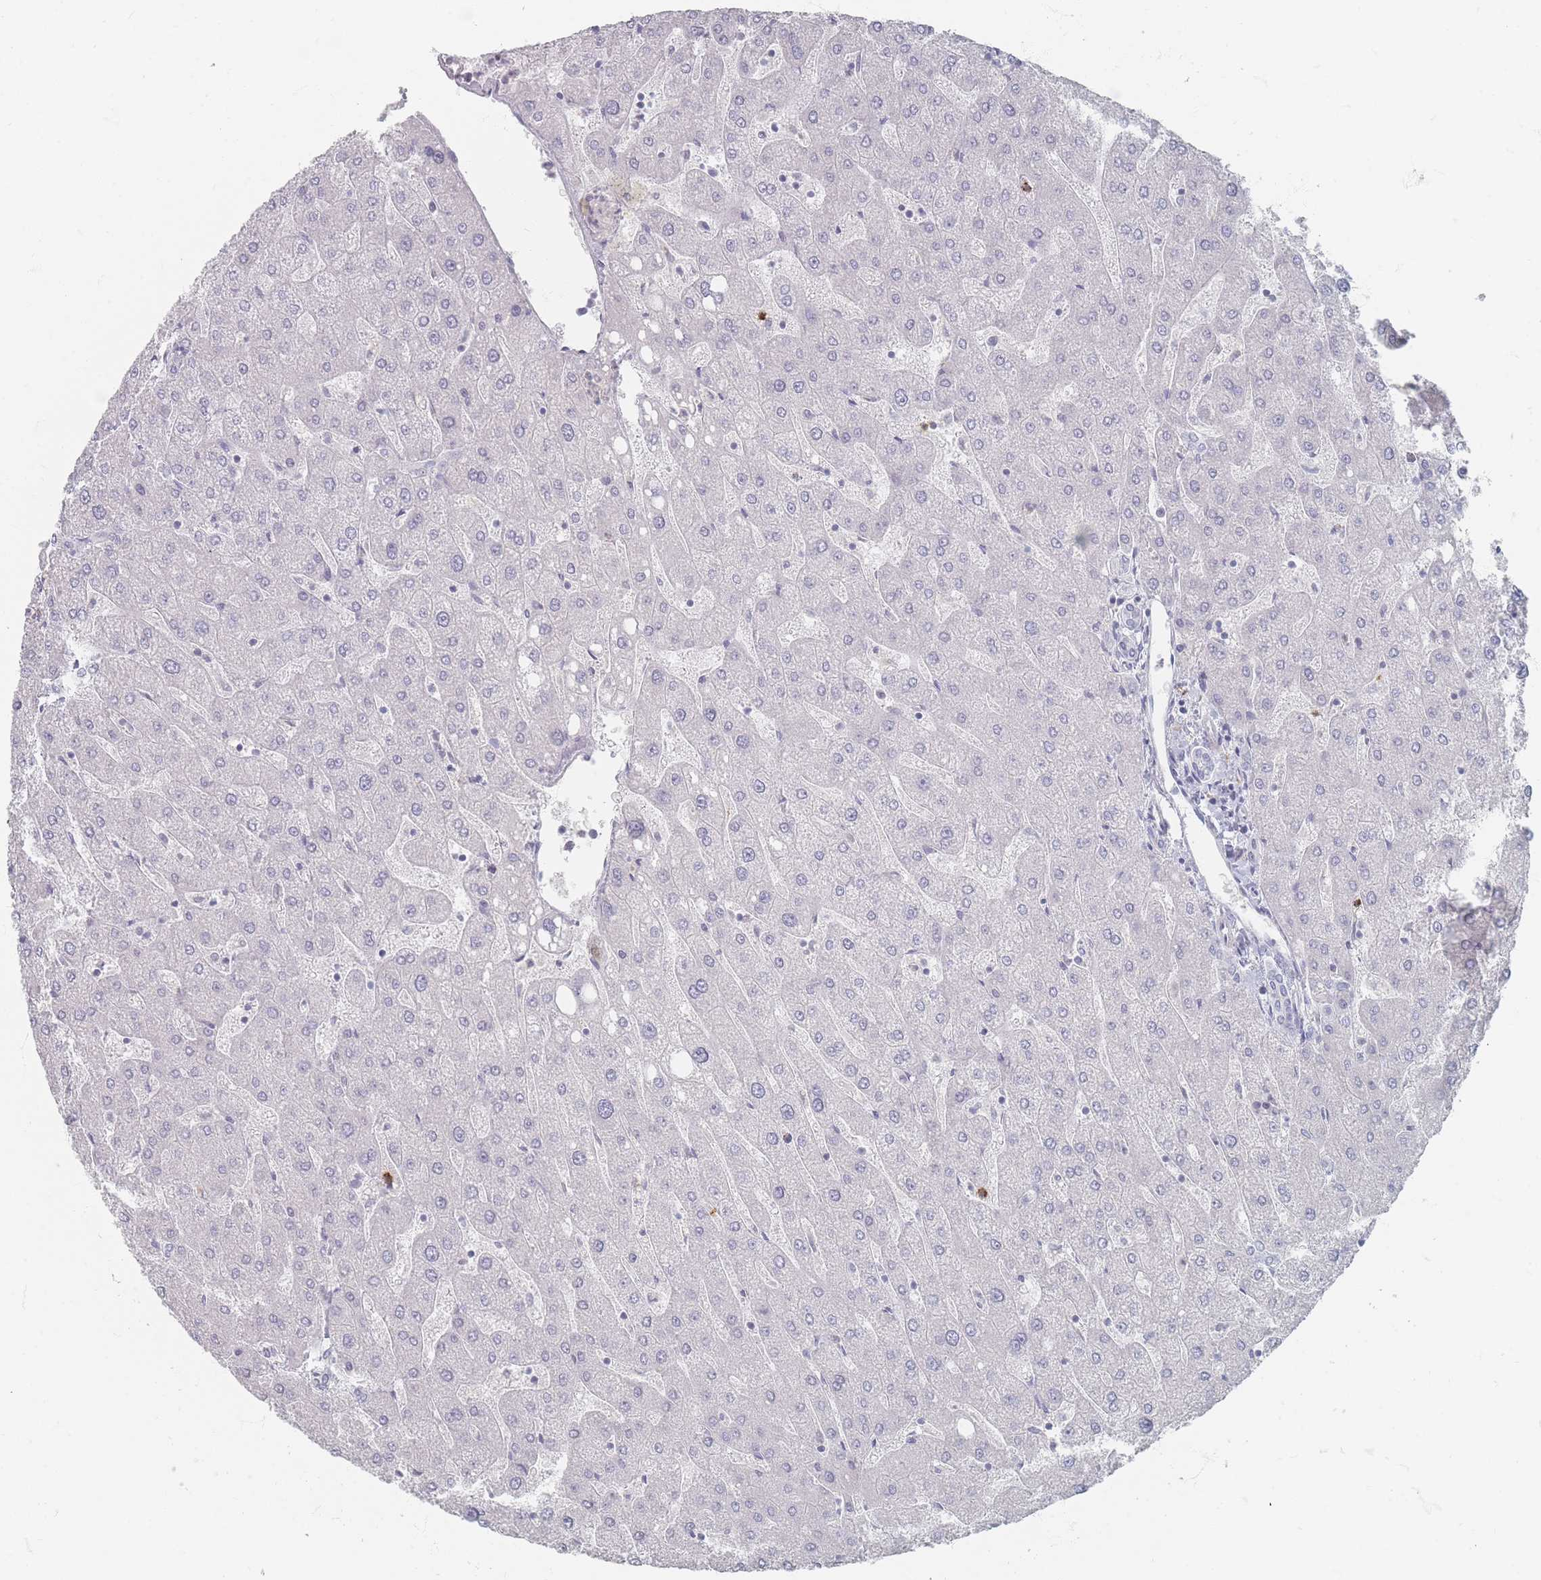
{"staining": {"intensity": "negative", "quantity": "none", "location": "none"}, "tissue": "liver", "cell_type": "Cholangiocytes", "image_type": "normal", "snomed": [{"axis": "morphology", "description": "Normal tissue, NOS"}, {"axis": "topography", "description": "Liver"}], "caption": "Human liver stained for a protein using immunohistochemistry reveals no positivity in cholangiocytes.", "gene": "CD37", "patient": {"sex": "male", "age": 67}}